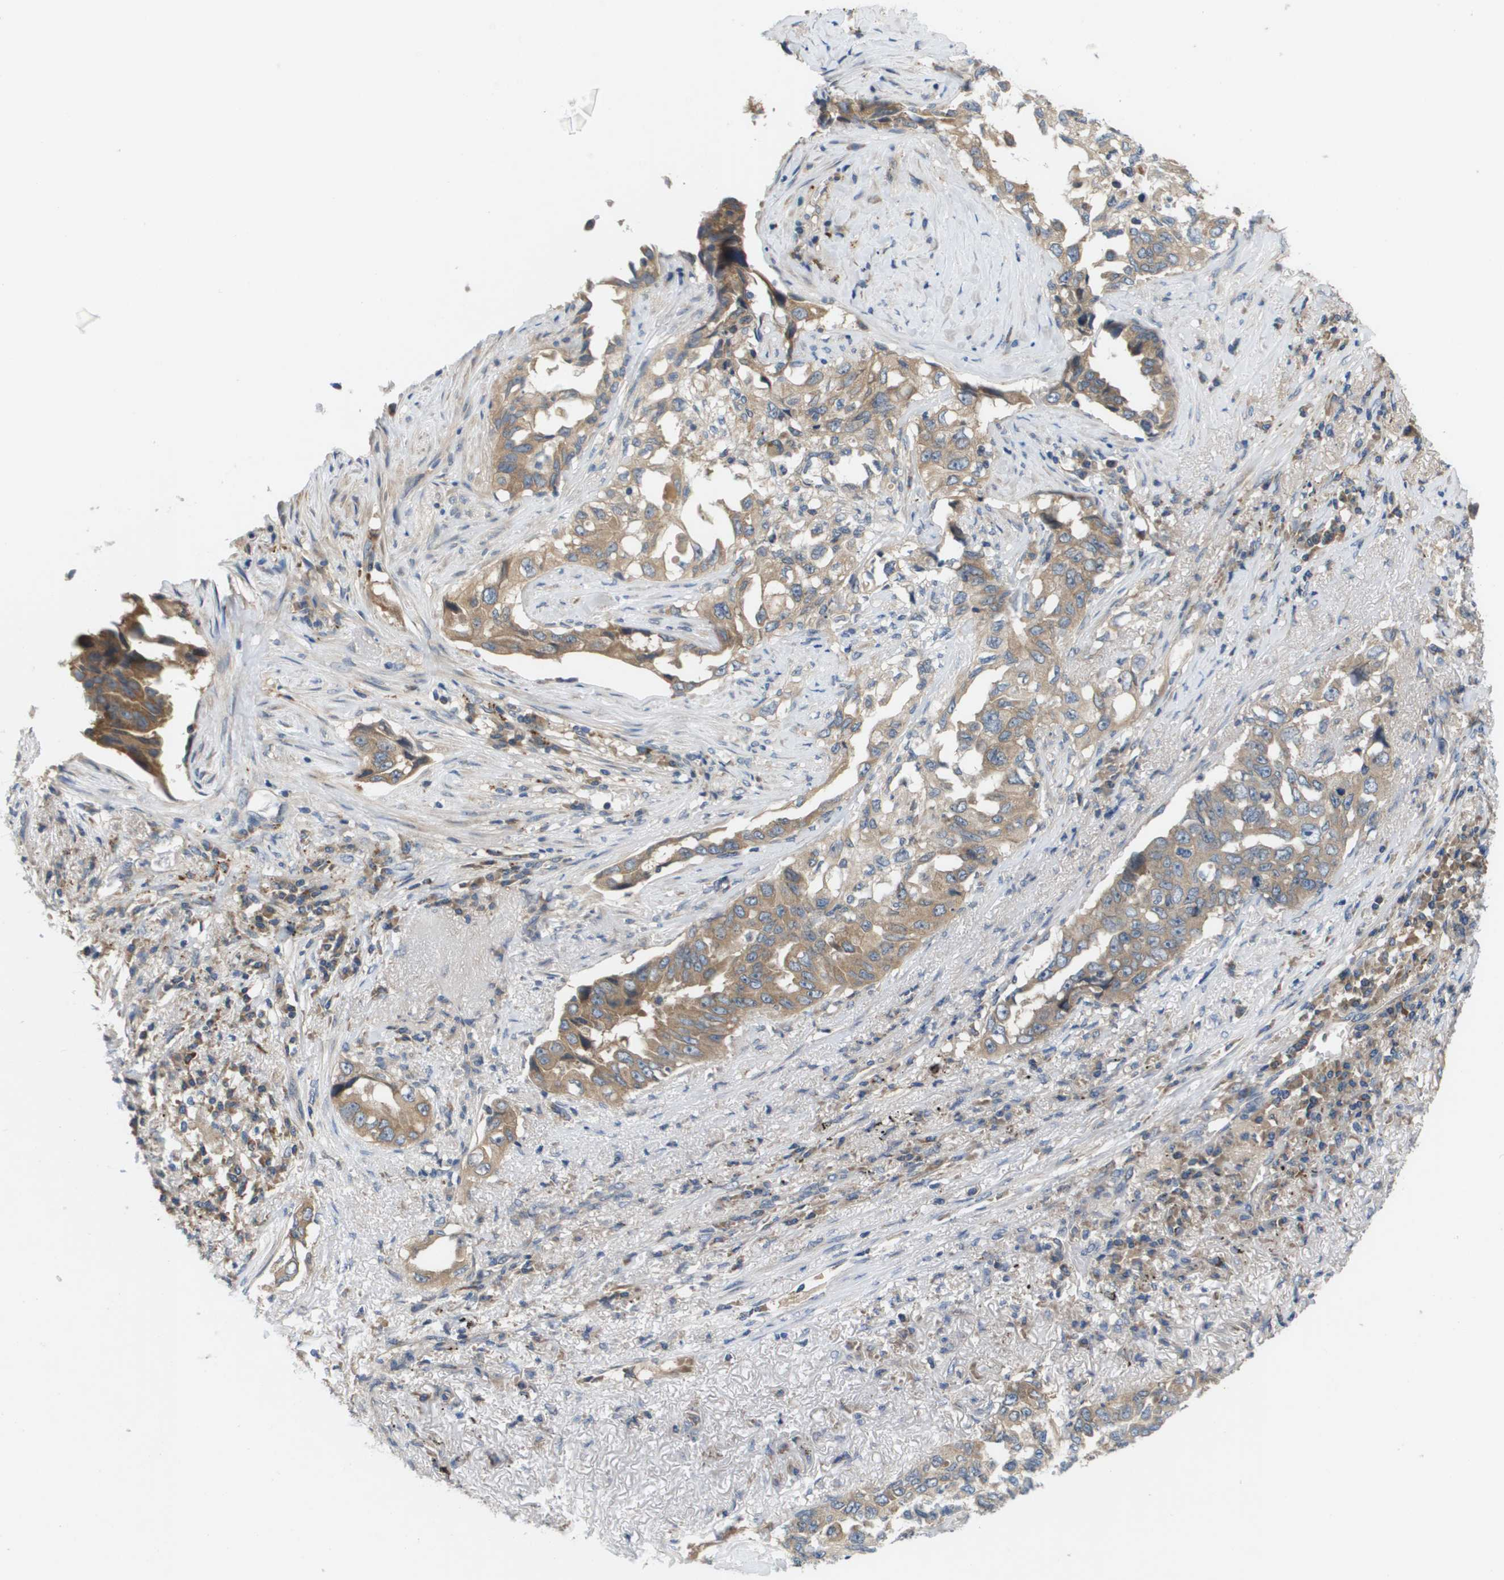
{"staining": {"intensity": "moderate", "quantity": ">75%", "location": "cytoplasmic/membranous"}, "tissue": "lung cancer", "cell_type": "Tumor cells", "image_type": "cancer", "snomed": [{"axis": "morphology", "description": "Adenocarcinoma, NOS"}, {"axis": "topography", "description": "Lung"}], "caption": "Protein analysis of lung cancer (adenocarcinoma) tissue displays moderate cytoplasmic/membranous positivity in about >75% of tumor cells. (Brightfield microscopy of DAB IHC at high magnification).", "gene": "SLC25A20", "patient": {"sex": "female", "age": 51}}